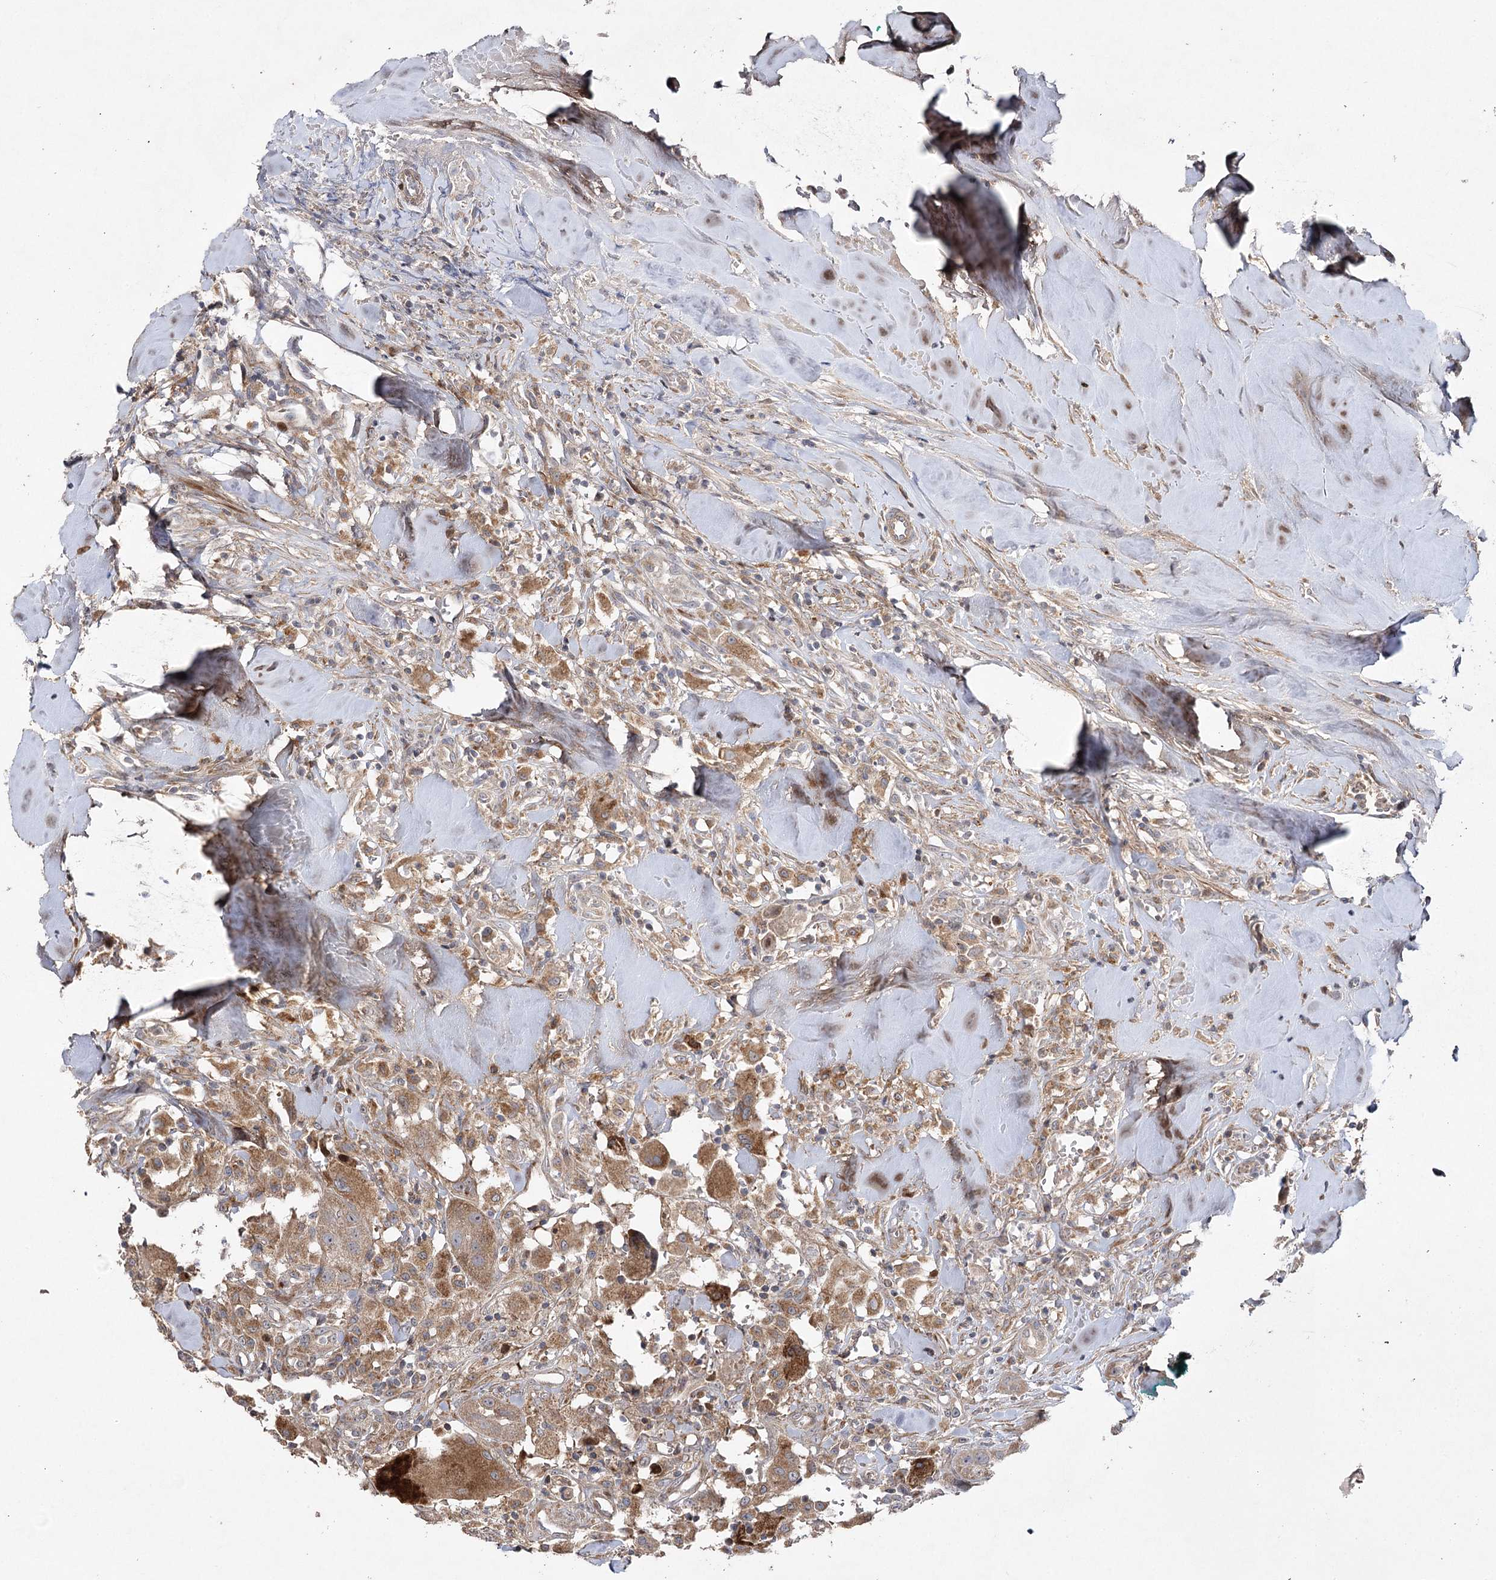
{"staining": {"intensity": "moderate", "quantity": "<25%", "location": "cytoplasmic/membranous"}, "tissue": "head and neck cancer", "cell_type": "Tumor cells", "image_type": "cancer", "snomed": [{"axis": "morphology", "description": "Normal tissue, NOS"}, {"axis": "morphology", "description": "Squamous cell carcinoma, NOS"}, {"axis": "topography", "description": "Skeletal muscle"}, {"axis": "topography", "description": "Head-Neck"}], "caption": "Protein staining by IHC displays moderate cytoplasmic/membranous staining in approximately <25% of tumor cells in head and neck squamous cell carcinoma. (brown staining indicates protein expression, while blue staining denotes nuclei).", "gene": "OBSL1", "patient": {"sex": "male", "age": 51}}